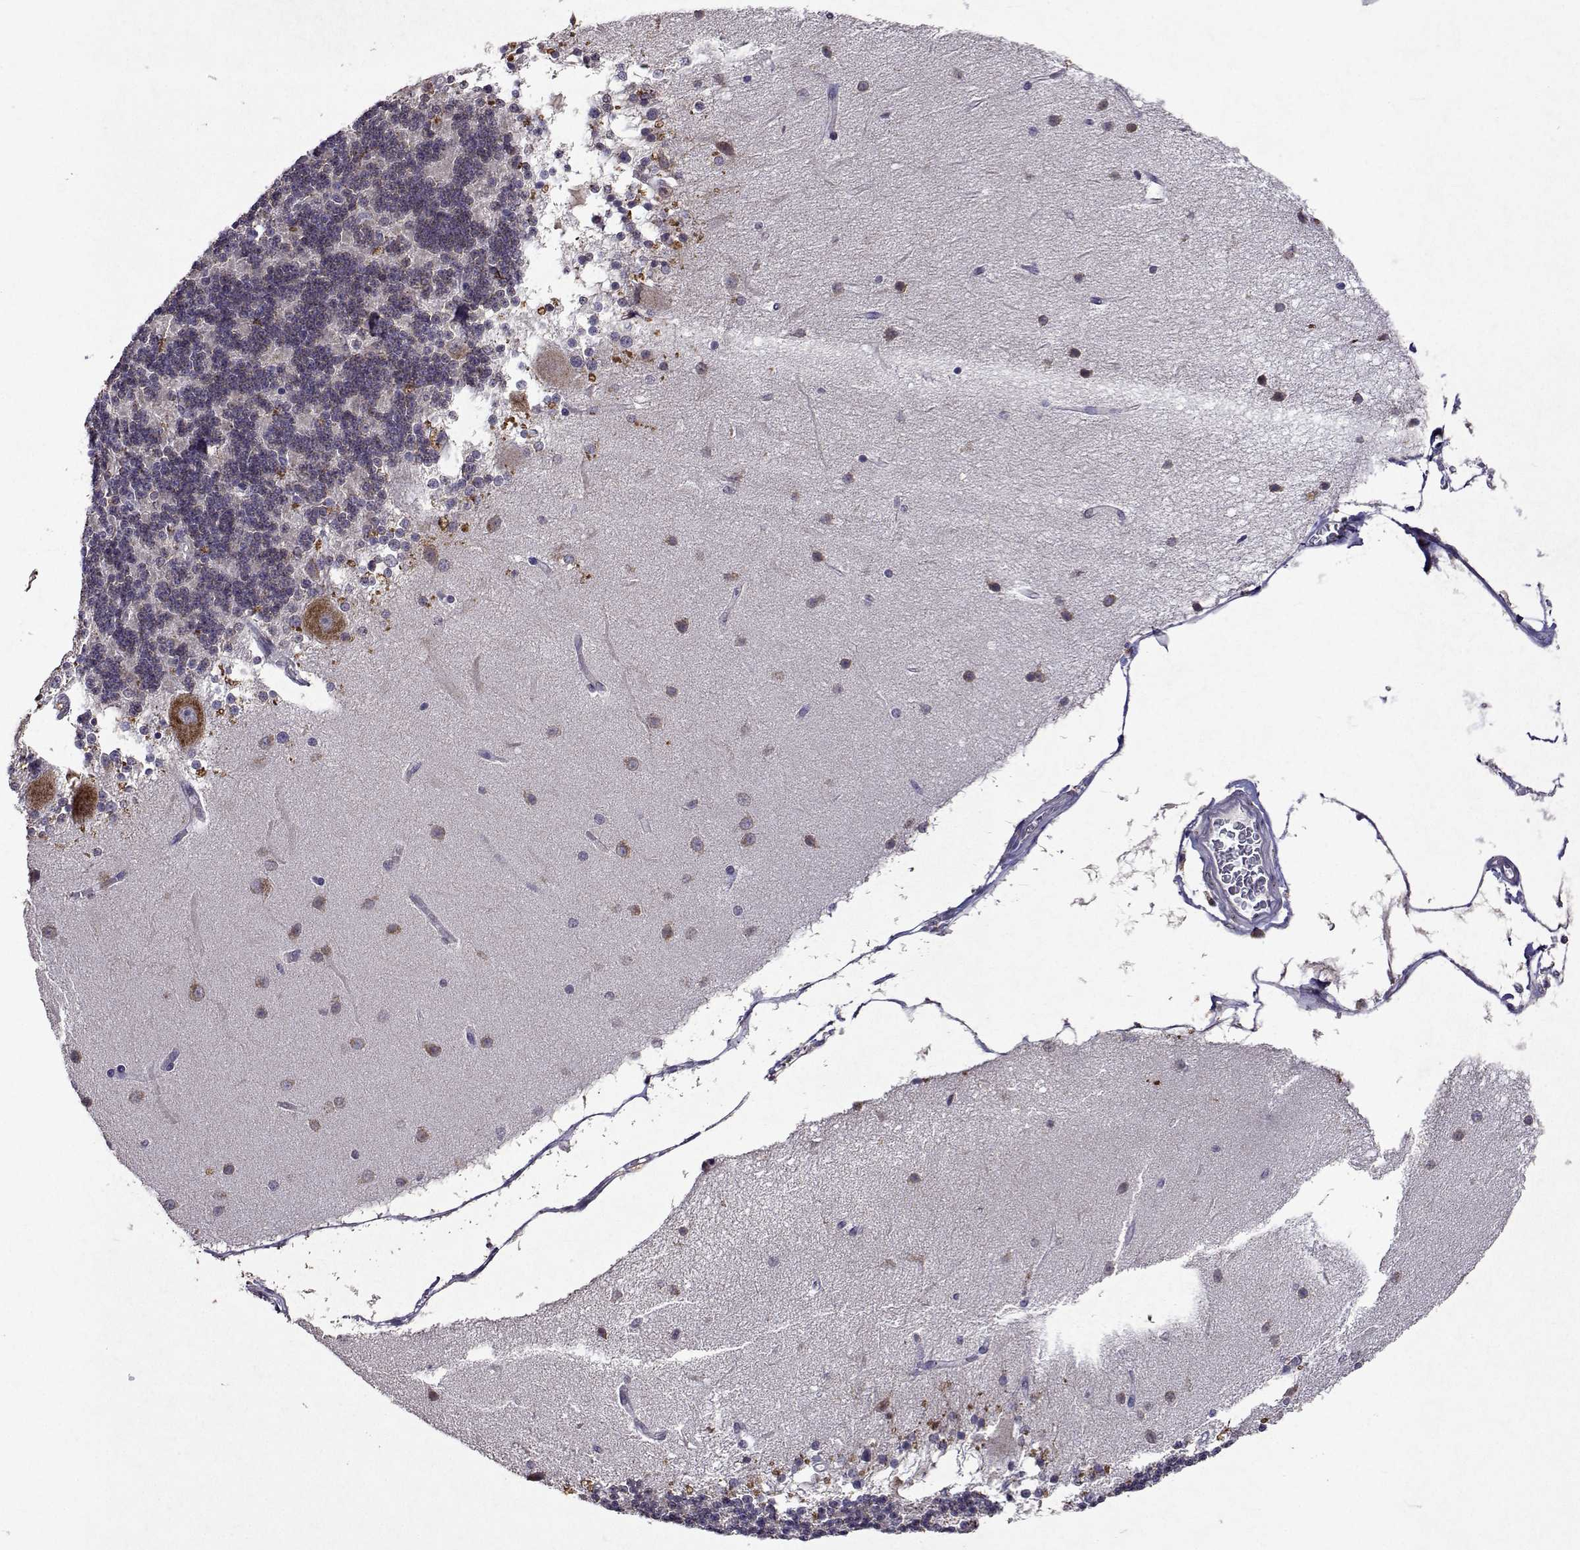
{"staining": {"intensity": "moderate", "quantity": "<25%", "location": "cytoplasmic/membranous"}, "tissue": "cerebellum", "cell_type": "Cells in granular layer", "image_type": "normal", "snomed": [{"axis": "morphology", "description": "Normal tissue, NOS"}, {"axis": "topography", "description": "Cerebellum"}], "caption": "This is a micrograph of immunohistochemistry (IHC) staining of unremarkable cerebellum, which shows moderate positivity in the cytoplasmic/membranous of cells in granular layer.", "gene": "TARBP2", "patient": {"sex": "female", "age": 54}}